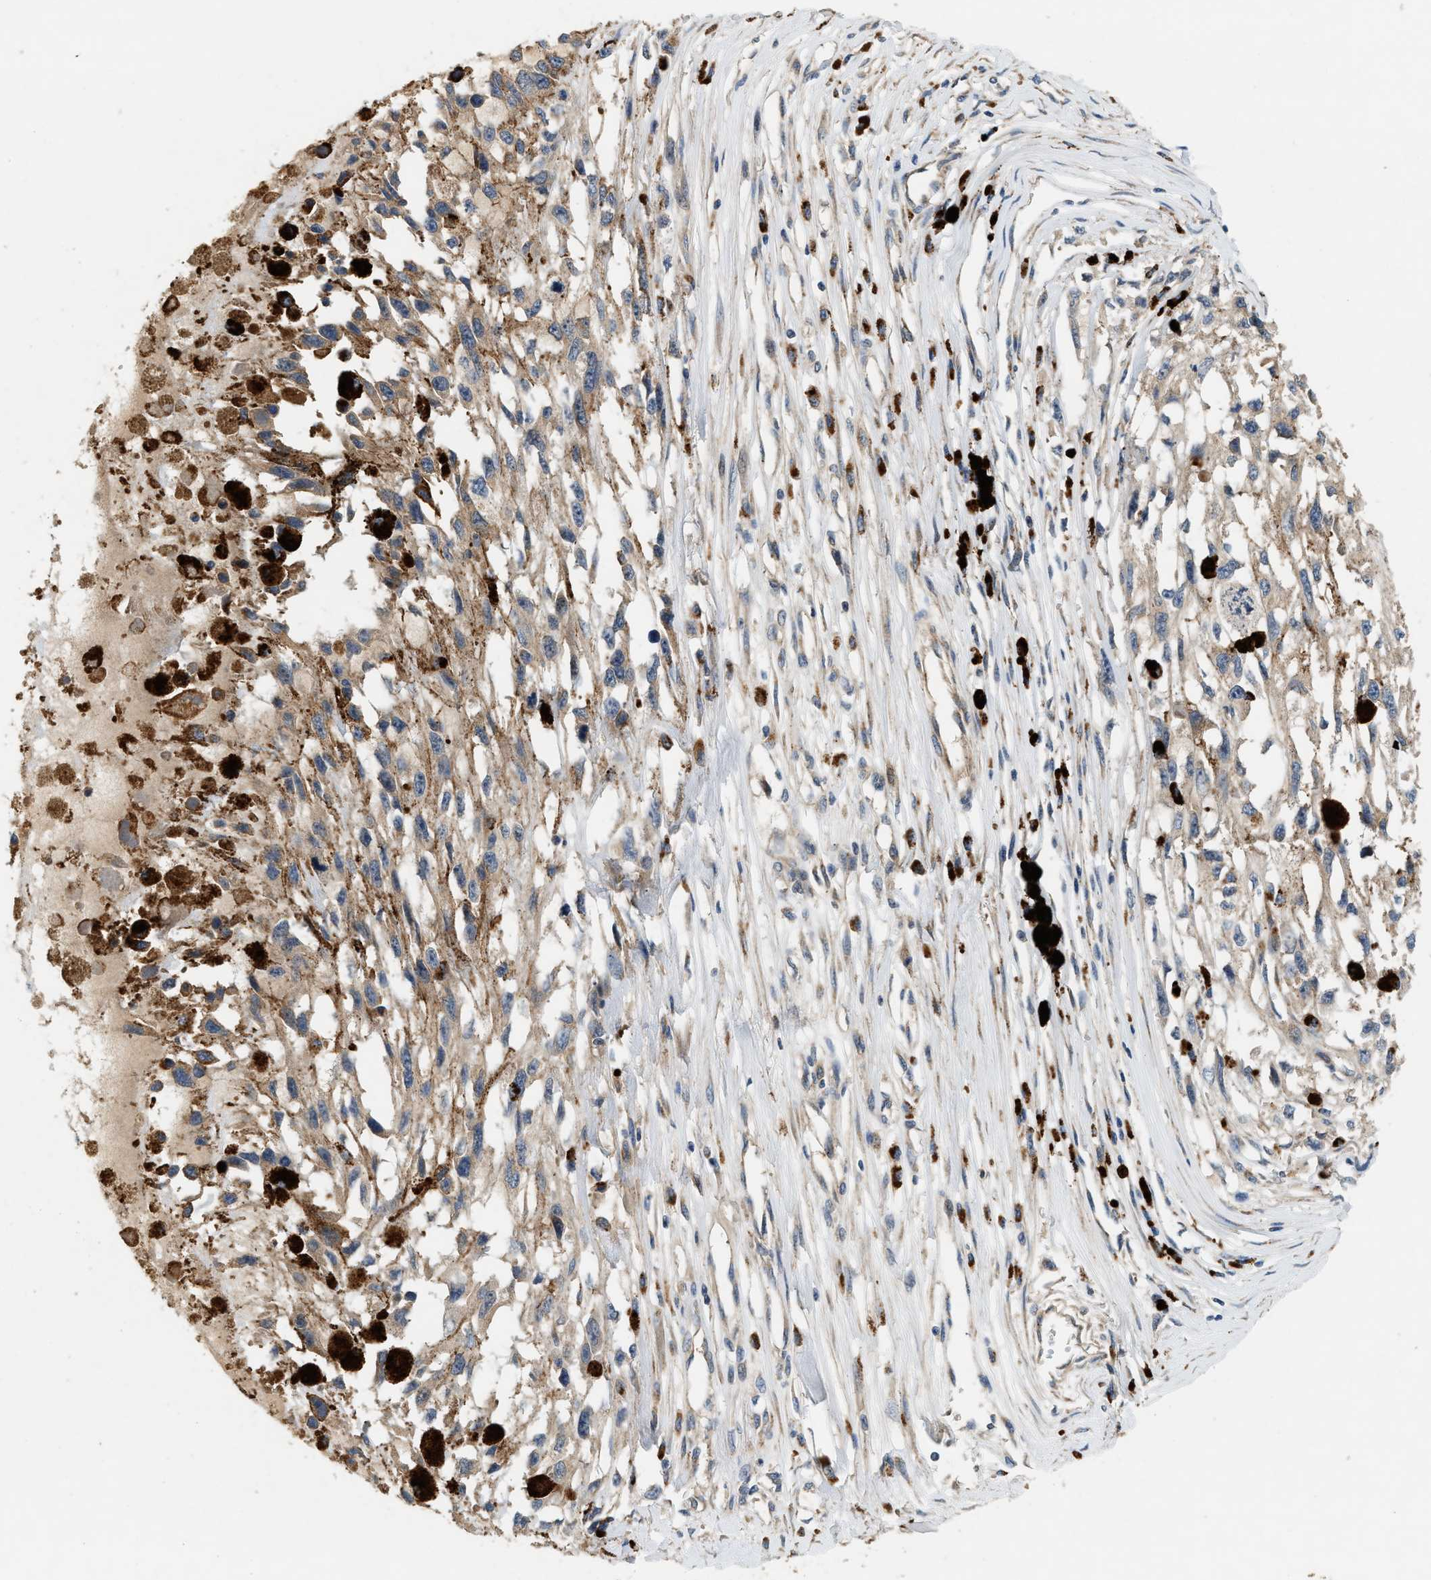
{"staining": {"intensity": "weak", "quantity": "25%-75%", "location": "cytoplasmic/membranous"}, "tissue": "melanoma", "cell_type": "Tumor cells", "image_type": "cancer", "snomed": [{"axis": "morphology", "description": "Malignant melanoma, Metastatic site"}, {"axis": "topography", "description": "Lymph node"}], "caption": "About 25%-75% of tumor cells in malignant melanoma (metastatic site) show weak cytoplasmic/membranous protein expression as visualized by brown immunohistochemical staining.", "gene": "DUSP10", "patient": {"sex": "male", "age": 59}}